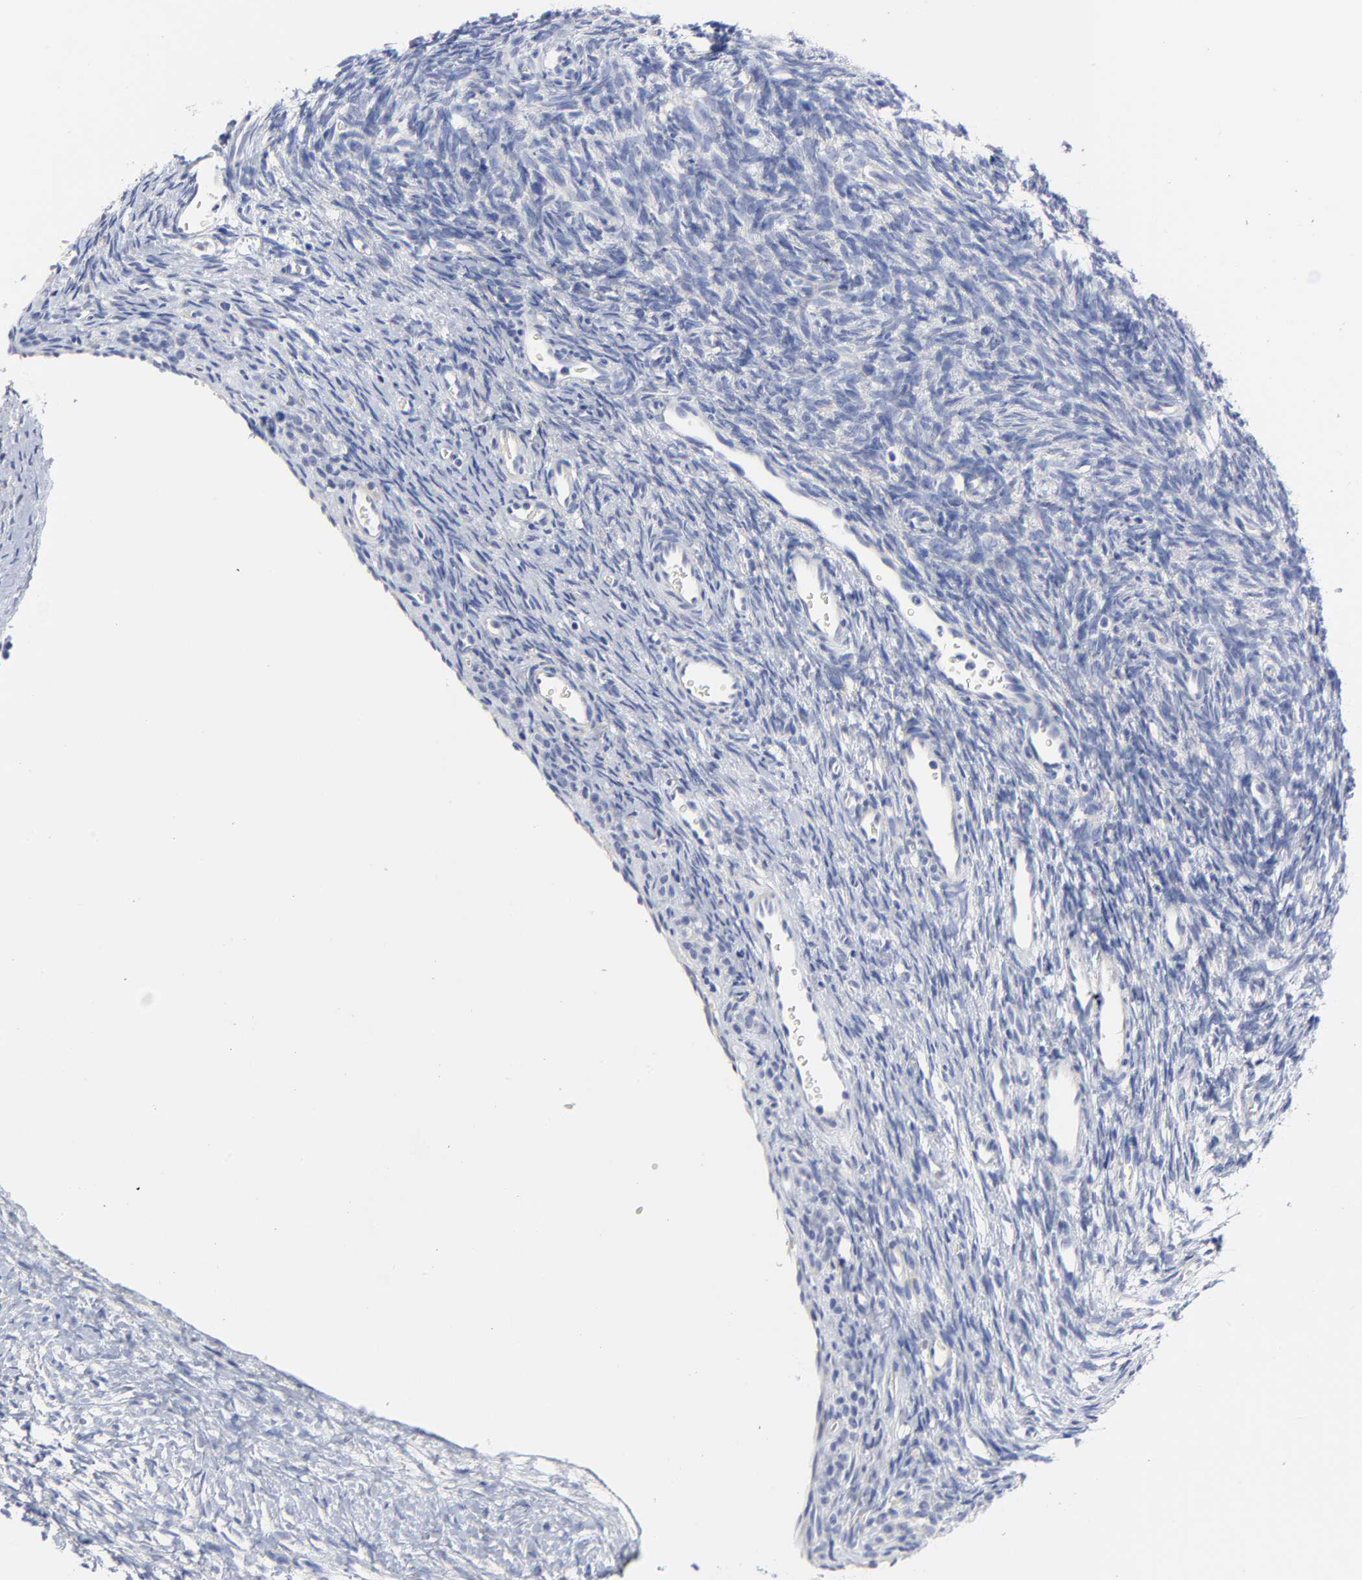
{"staining": {"intensity": "negative", "quantity": "none", "location": "none"}, "tissue": "ovary", "cell_type": "Ovarian stroma cells", "image_type": "normal", "snomed": [{"axis": "morphology", "description": "Normal tissue, NOS"}, {"axis": "topography", "description": "Ovary"}], "caption": "The photomicrograph shows no significant expression in ovarian stroma cells of ovary.", "gene": "STAT2", "patient": {"sex": "female", "age": 35}}